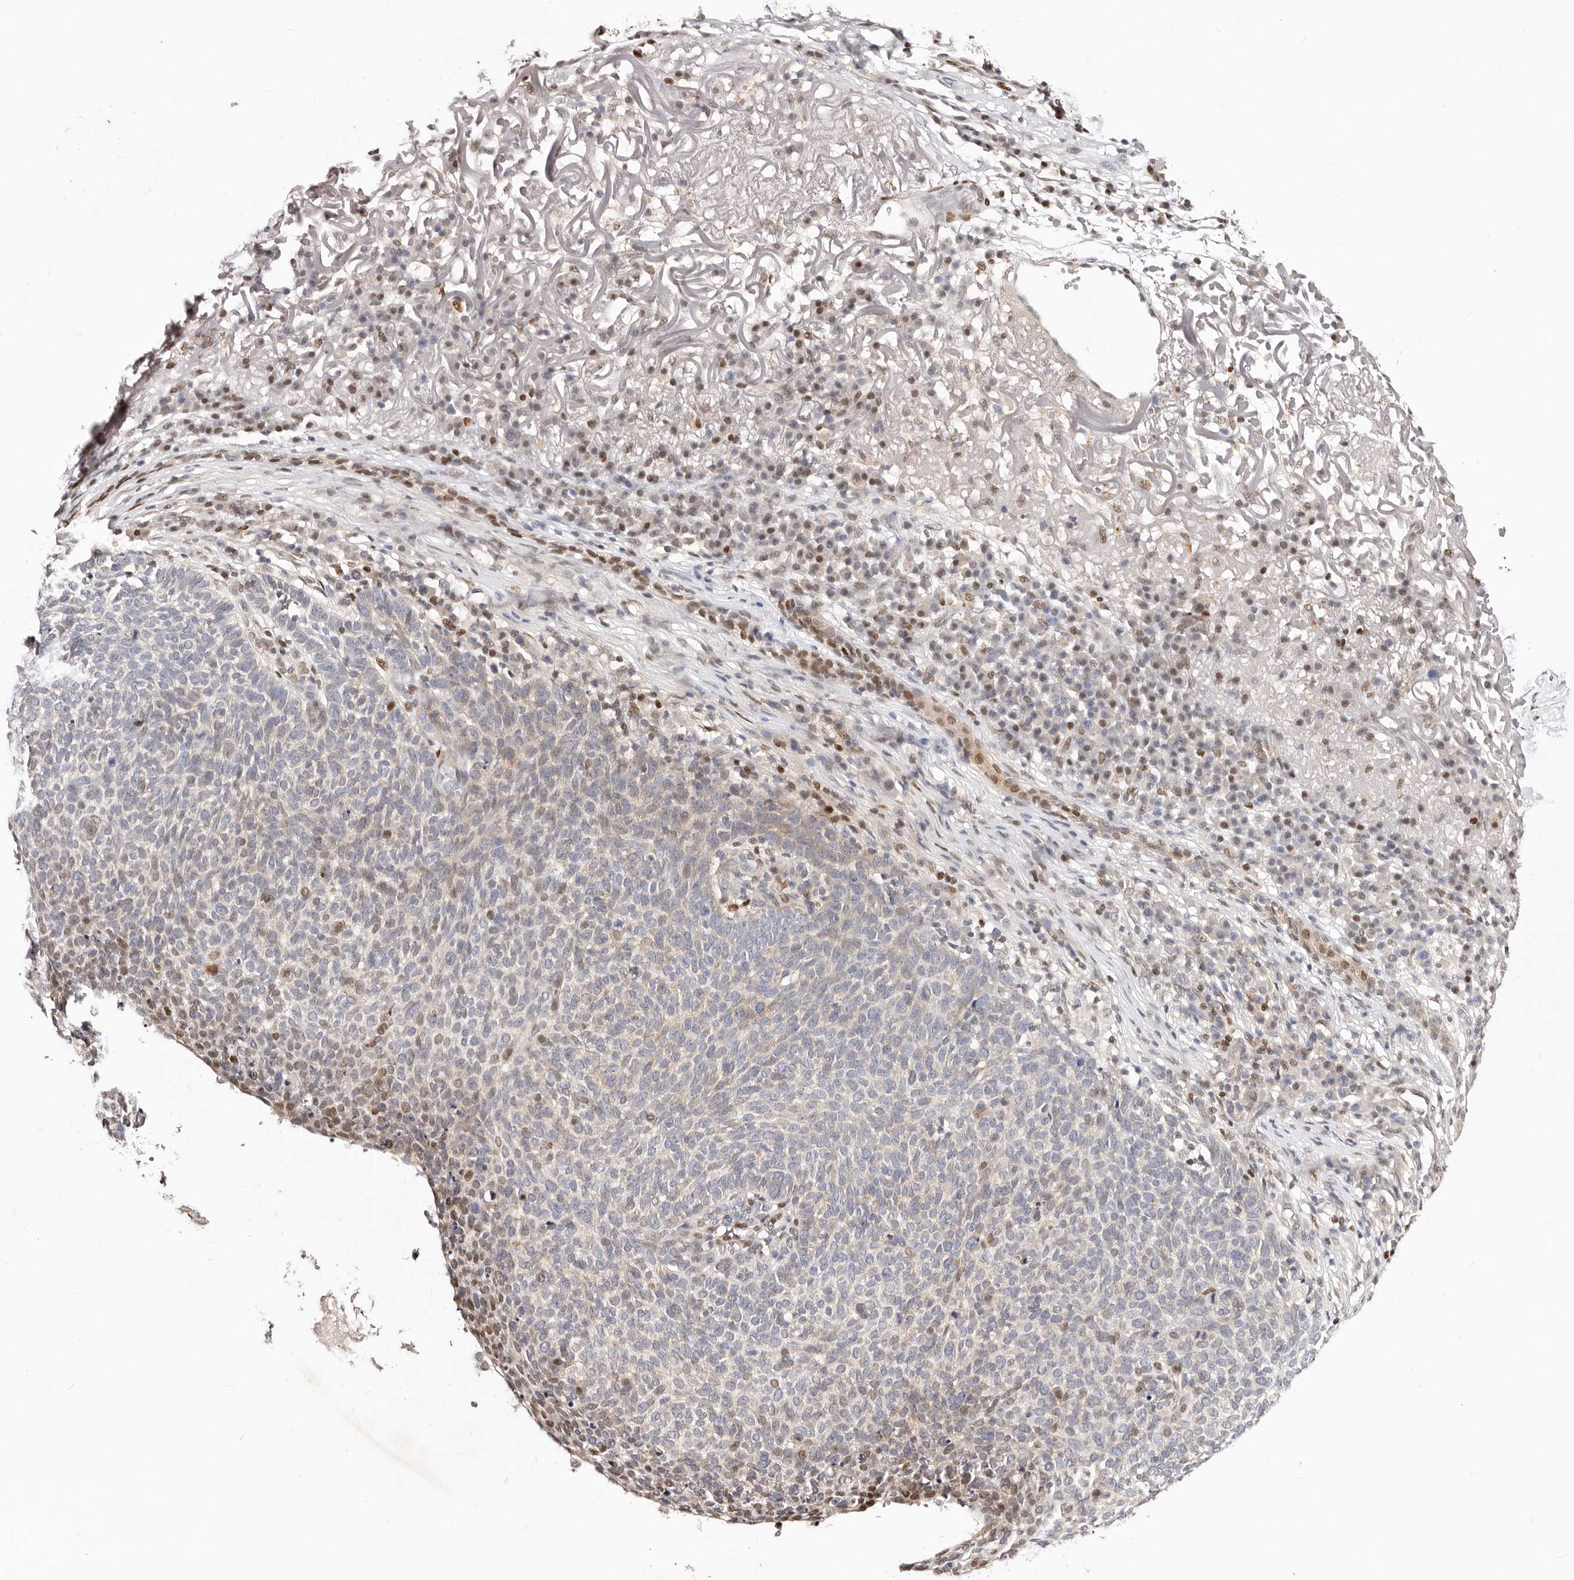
{"staining": {"intensity": "weak", "quantity": "<25%", "location": "cytoplasmic/membranous"}, "tissue": "skin cancer", "cell_type": "Tumor cells", "image_type": "cancer", "snomed": [{"axis": "morphology", "description": "Squamous cell carcinoma, NOS"}, {"axis": "topography", "description": "Skin"}], "caption": "The micrograph demonstrates no significant positivity in tumor cells of skin cancer (squamous cell carcinoma). (Brightfield microscopy of DAB (3,3'-diaminobenzidine) immunohistochemistry at high magnification).", "gene": "IQGAP3", "patient": {"sex": "female", "age": 90}}